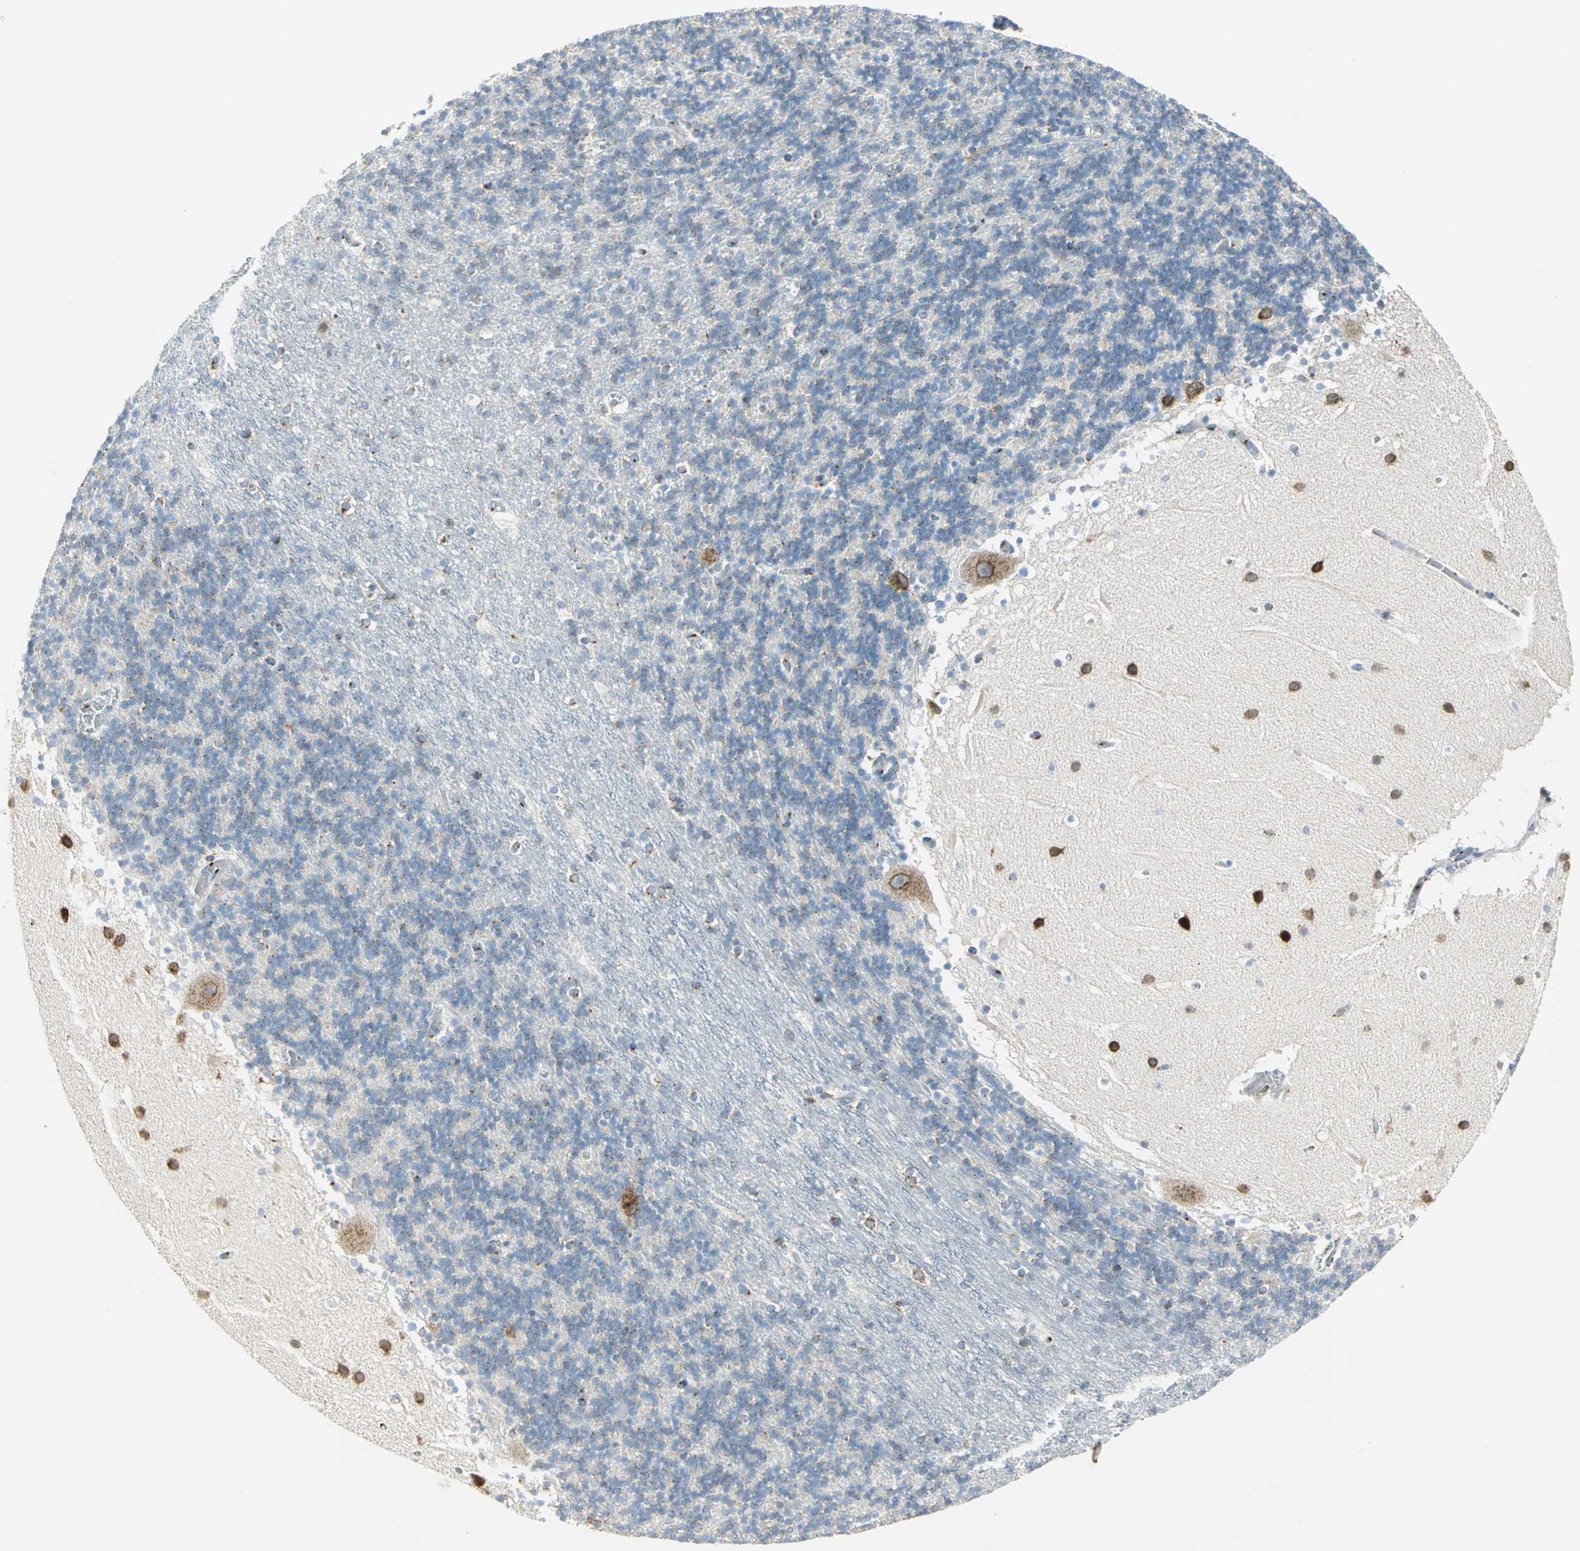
{"staining": {"intensity": "moderate", "quantity": "<25%", "location": "cytoplasmic/membranous"}, "tissue": "cerebellum", "cell_type": "Cells in granular layer", "image_type": "normal", "snomed": [{"axis": "morphology", "description": "Normal tissue, NOS"}, {"axis": "topography", "description": "Cerebellum"}], "caption": "IHC staining of normal cerebellum, which reveals low levels of moderate cytoplasmic/membranous expression in approximately <25% of cells in granular layer indicating moderate cytoplasmic/membranous protein staining. The staining was performed using DAB (brown) for protein detection and nuclei were counterstained in hematoxylin (blue).", "gene": "GPR3", "patient": {"sex": "male", "age": 45}}